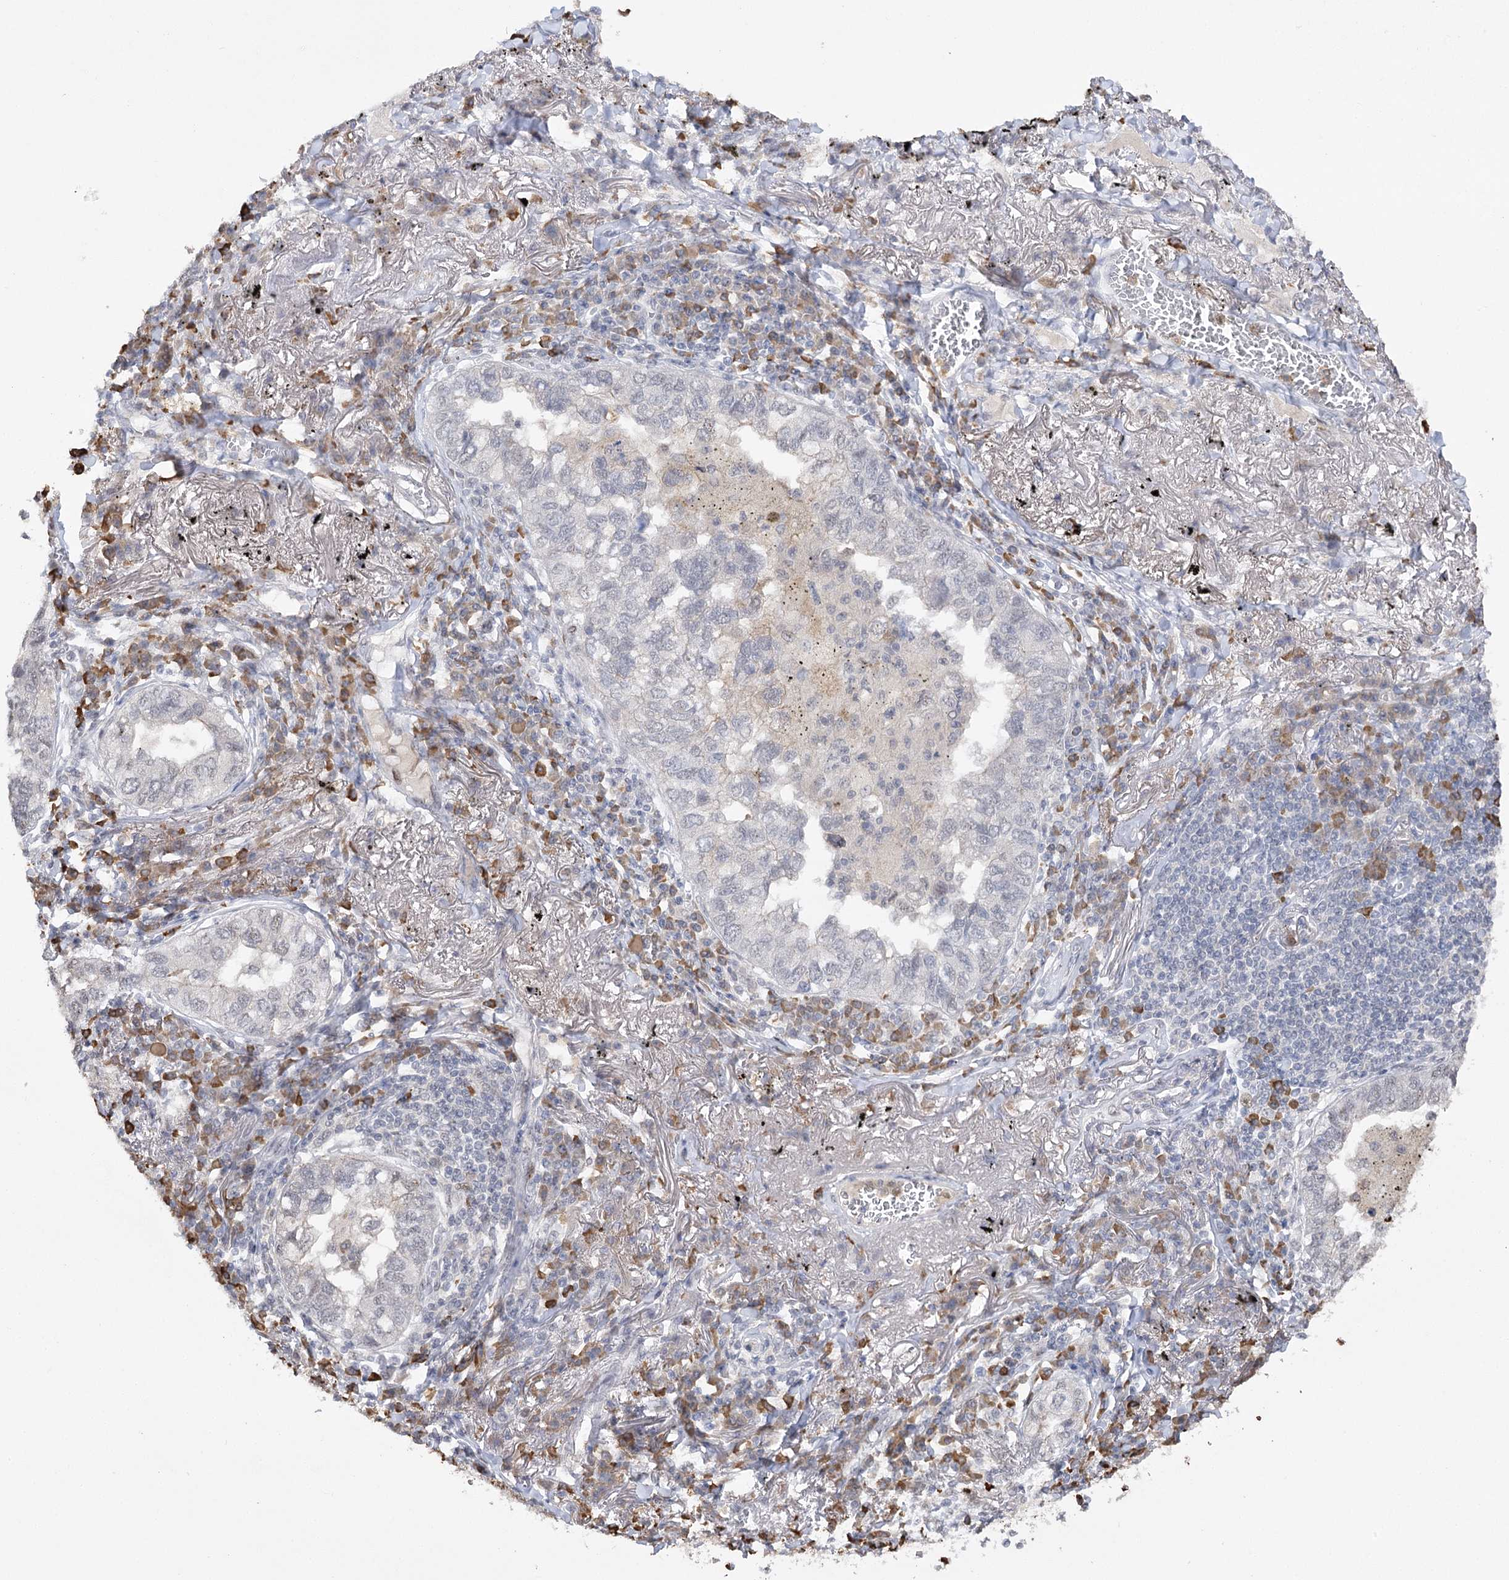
{"staining": {"intensity": "negative", "quantity": "none", "location": "none"}, "tissue": "lung cancer", "cell_type": "Tumor cells", "image_type": "cancer", "snomed": [{"axis": "morphology", "description": "Adenocarcinoma, NOS"}, {"axis": "topography", "description": "Lung"}], "caption": "An IHC image of lung cancer is shown. There is no staining in tumor cells of lung cancer. (DAB immunohistochemistry (IHC), high magnification).", "gene": "PYROXD1", "patient": {"sex": "male", "age": 65}}